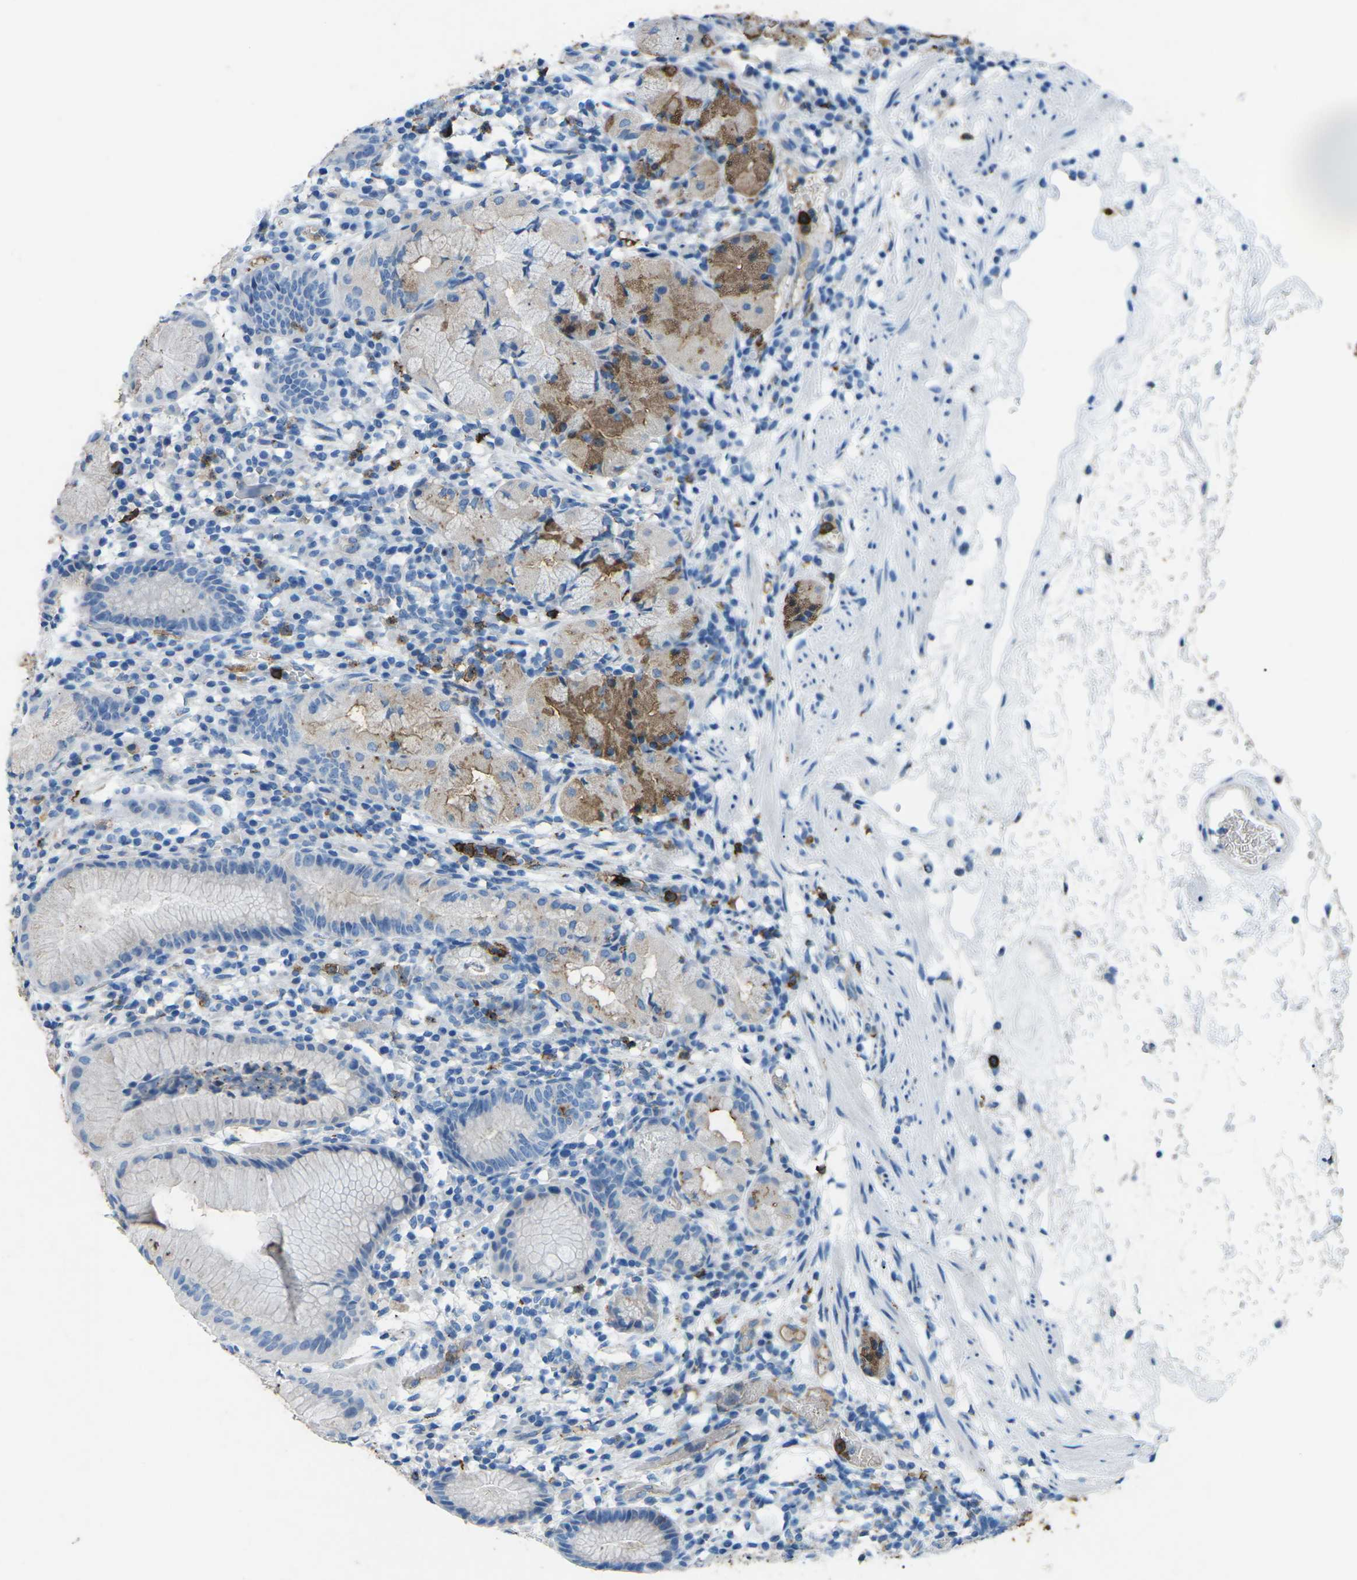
{"staining": {"intensity": "moderate", "quantity": "25%-75%", "location": "cytoplasmic/membranous"}, "tissue": "stomach", "cell_type": "Glandular cells", "image_type": "normal", "snomed": [{"axis": "morphology", "description": "Normal tissue, NOS"}, {"axis": "topography", "description": "Stomach"}, {"axis": "topography", "description": "Stomach, lower"}], "caption": "Immunohistochemical staining of benign human stomach reveals medium levels of moderate cytoplasmic/membranous expression in about 25%-75% of glandular cells.", "gene": "CTAGE1", "patient": {"sex": "female", "age": 75}}